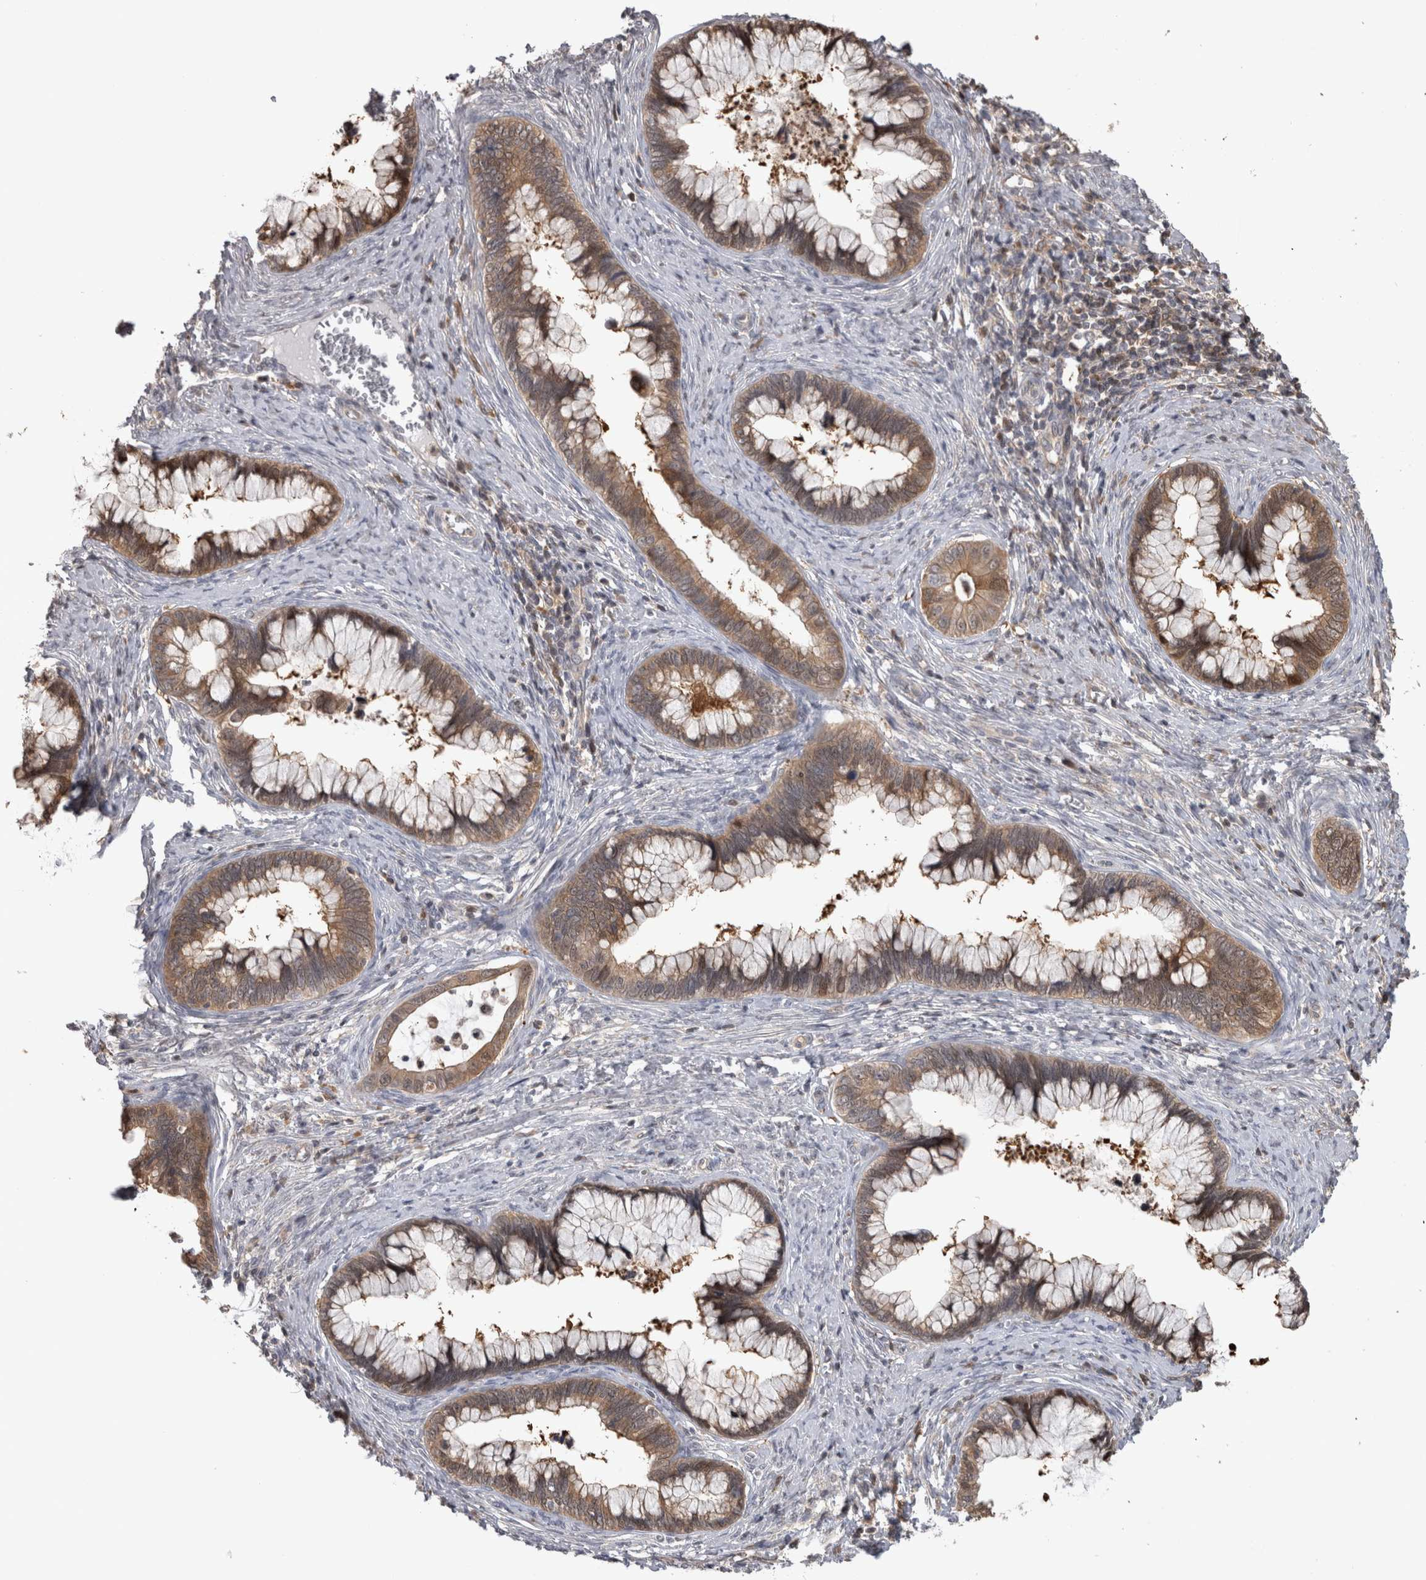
{"staining": {"intensity": "weak", "quantity": ">75%", "location": "cytoplasmic/membranous"}, "tissue": "cervical cancer", "cell_type": "Tumor cells", "image_type": "cancer", "snomed": [{"axis": "morphology", "description": "Adenocarcinoma, NOS"}, {"axis": "topography", "description": "Cervix"}], "caption": "Cervical cancer stained with a protein marker displays weak staining in tumor cells.", "gene": "USH1G", "patient": {"sex": "female", "age": 44}}